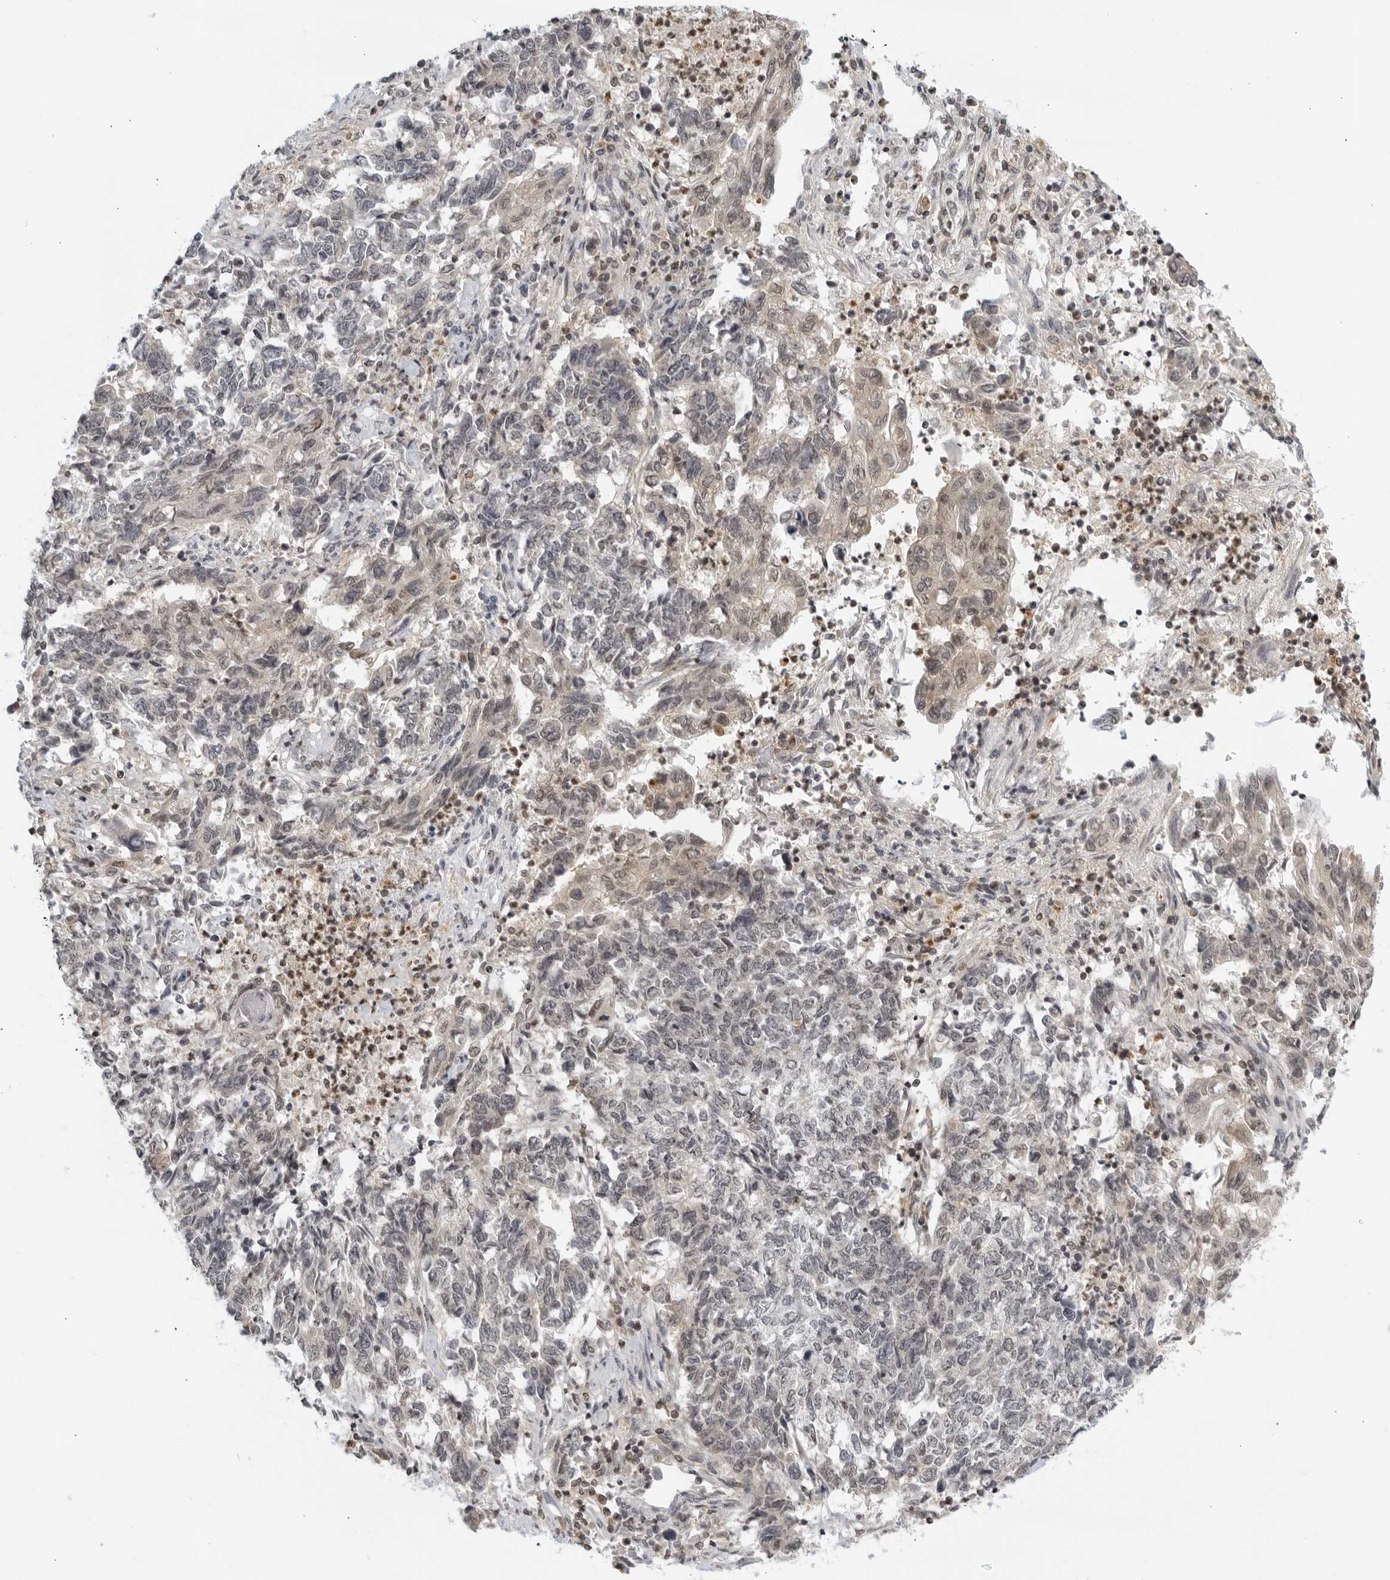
{"staining": {"intensity": "weak", "quantity": "25%-75%", "location": "nuclear"}, "tissue": "endometrial cancer", "cell_type": "Tumor cells", "image_type": "cancer", "snomed": [{"axis": "morphology", "description": "Adenocarcinoma, NOS"}, {"axis": "topography", "description": "Endometrium"}], "caption": "Endometrial cancer stained with immunohistochemistry demonstrates weak nuclear staining in about 25%-75% of tumor cells.", "gene": "CC2D1B", "patient": {"sex": "female", "age": 80}}